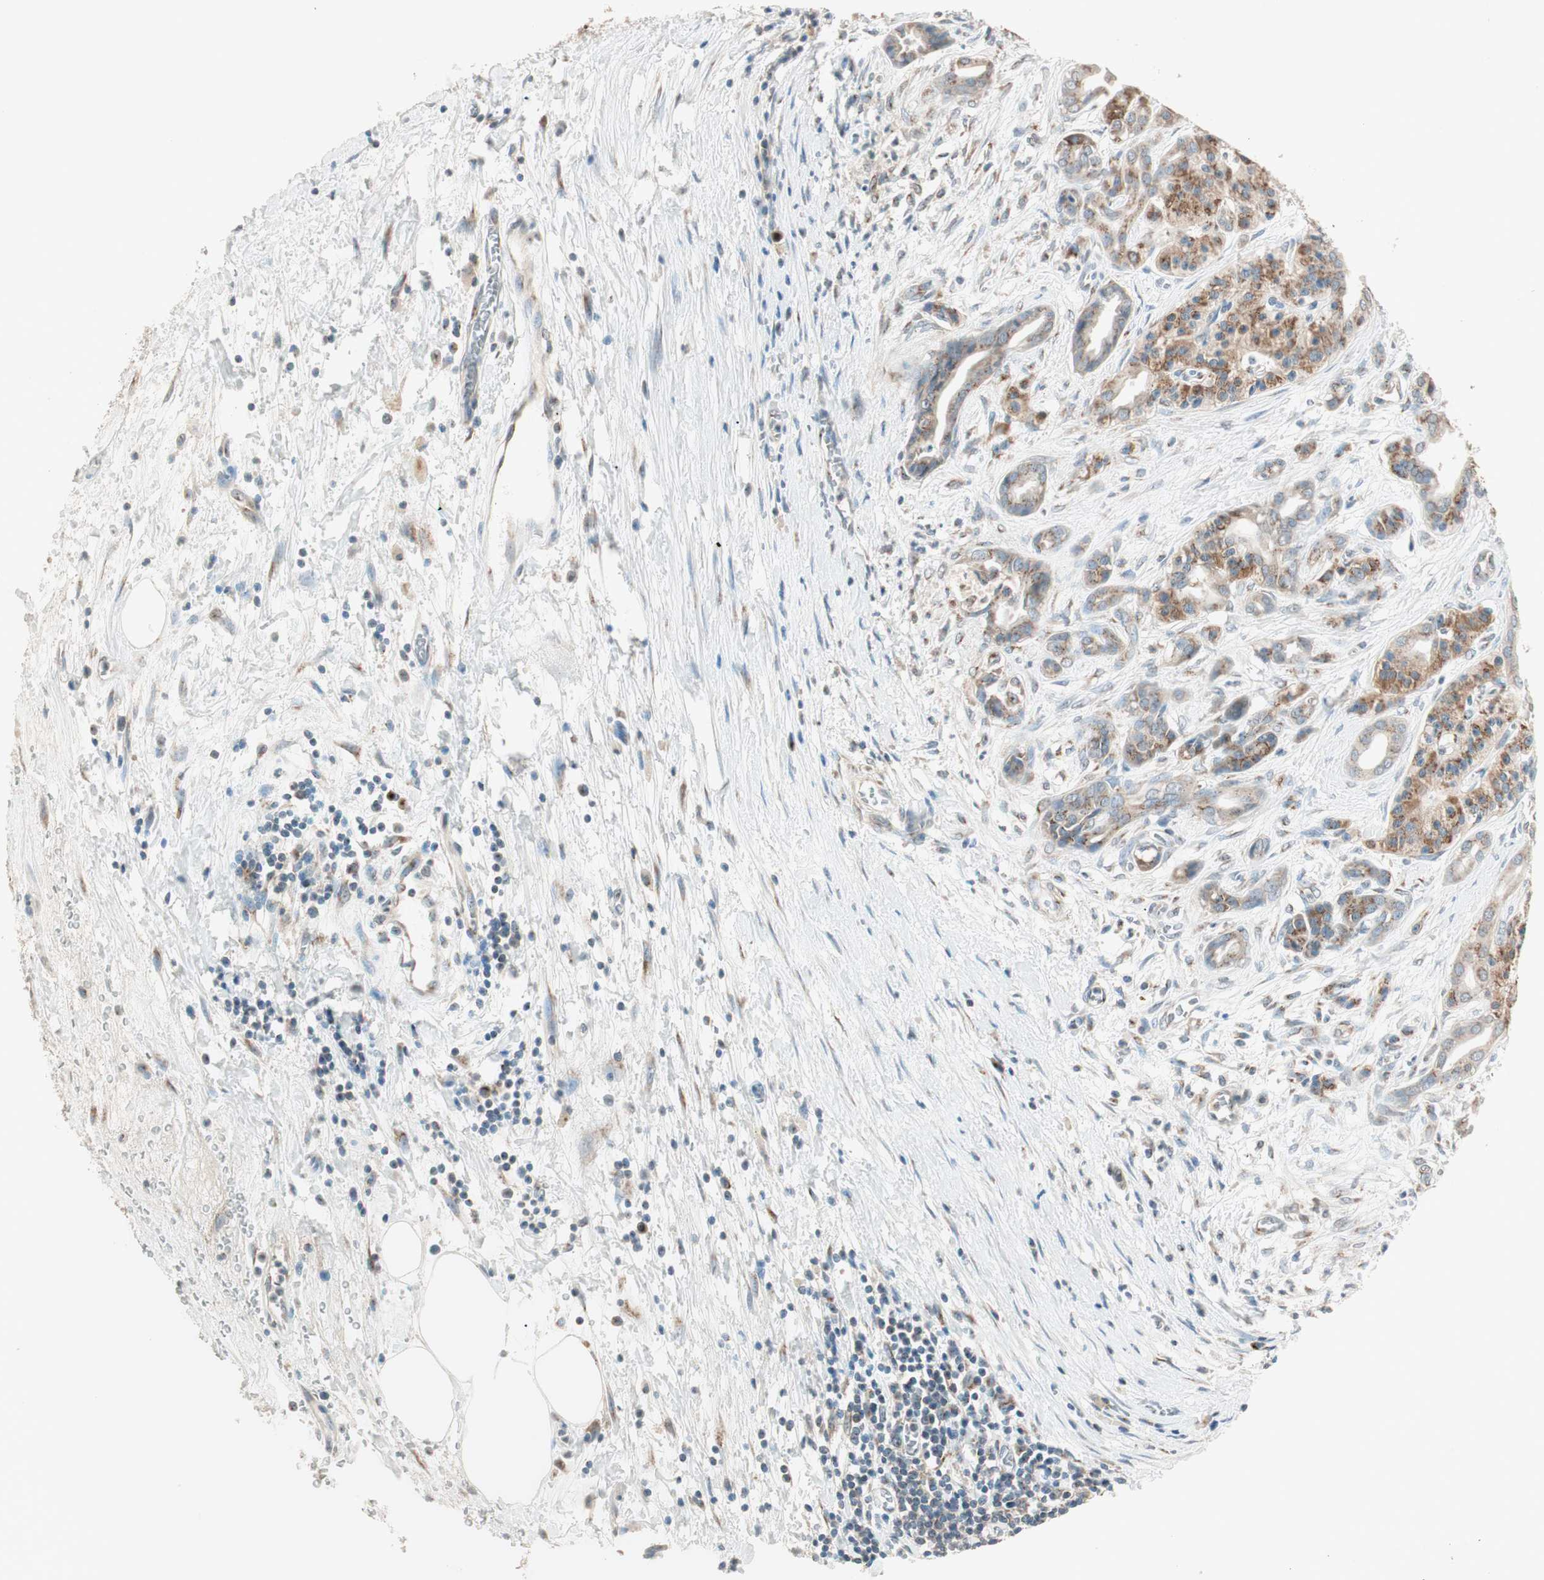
{"staining": {"intensity": "moderate", "quantity": ">75%", "location": "cytoplasmic/membranous"}, "tissue": "pancreatic cancer", "cell_type": "Tumor cells", "image_type": "cancer", "snomed": [{"axis": "morphology", "description": "Adenocarcinoma, NOS"}, {"axis": "topography", "description": "Pancreas"}], "caption": "Pancreatic adenocarcinoma was stained to show a protein in brown. There is medium levels of moderate cytoplasmic/membranous staining in about >75% of tumor cells. Nuclei are stained in blue.", "gene": "SEC16A", "patient": {"sex": "male", "age": 59}}